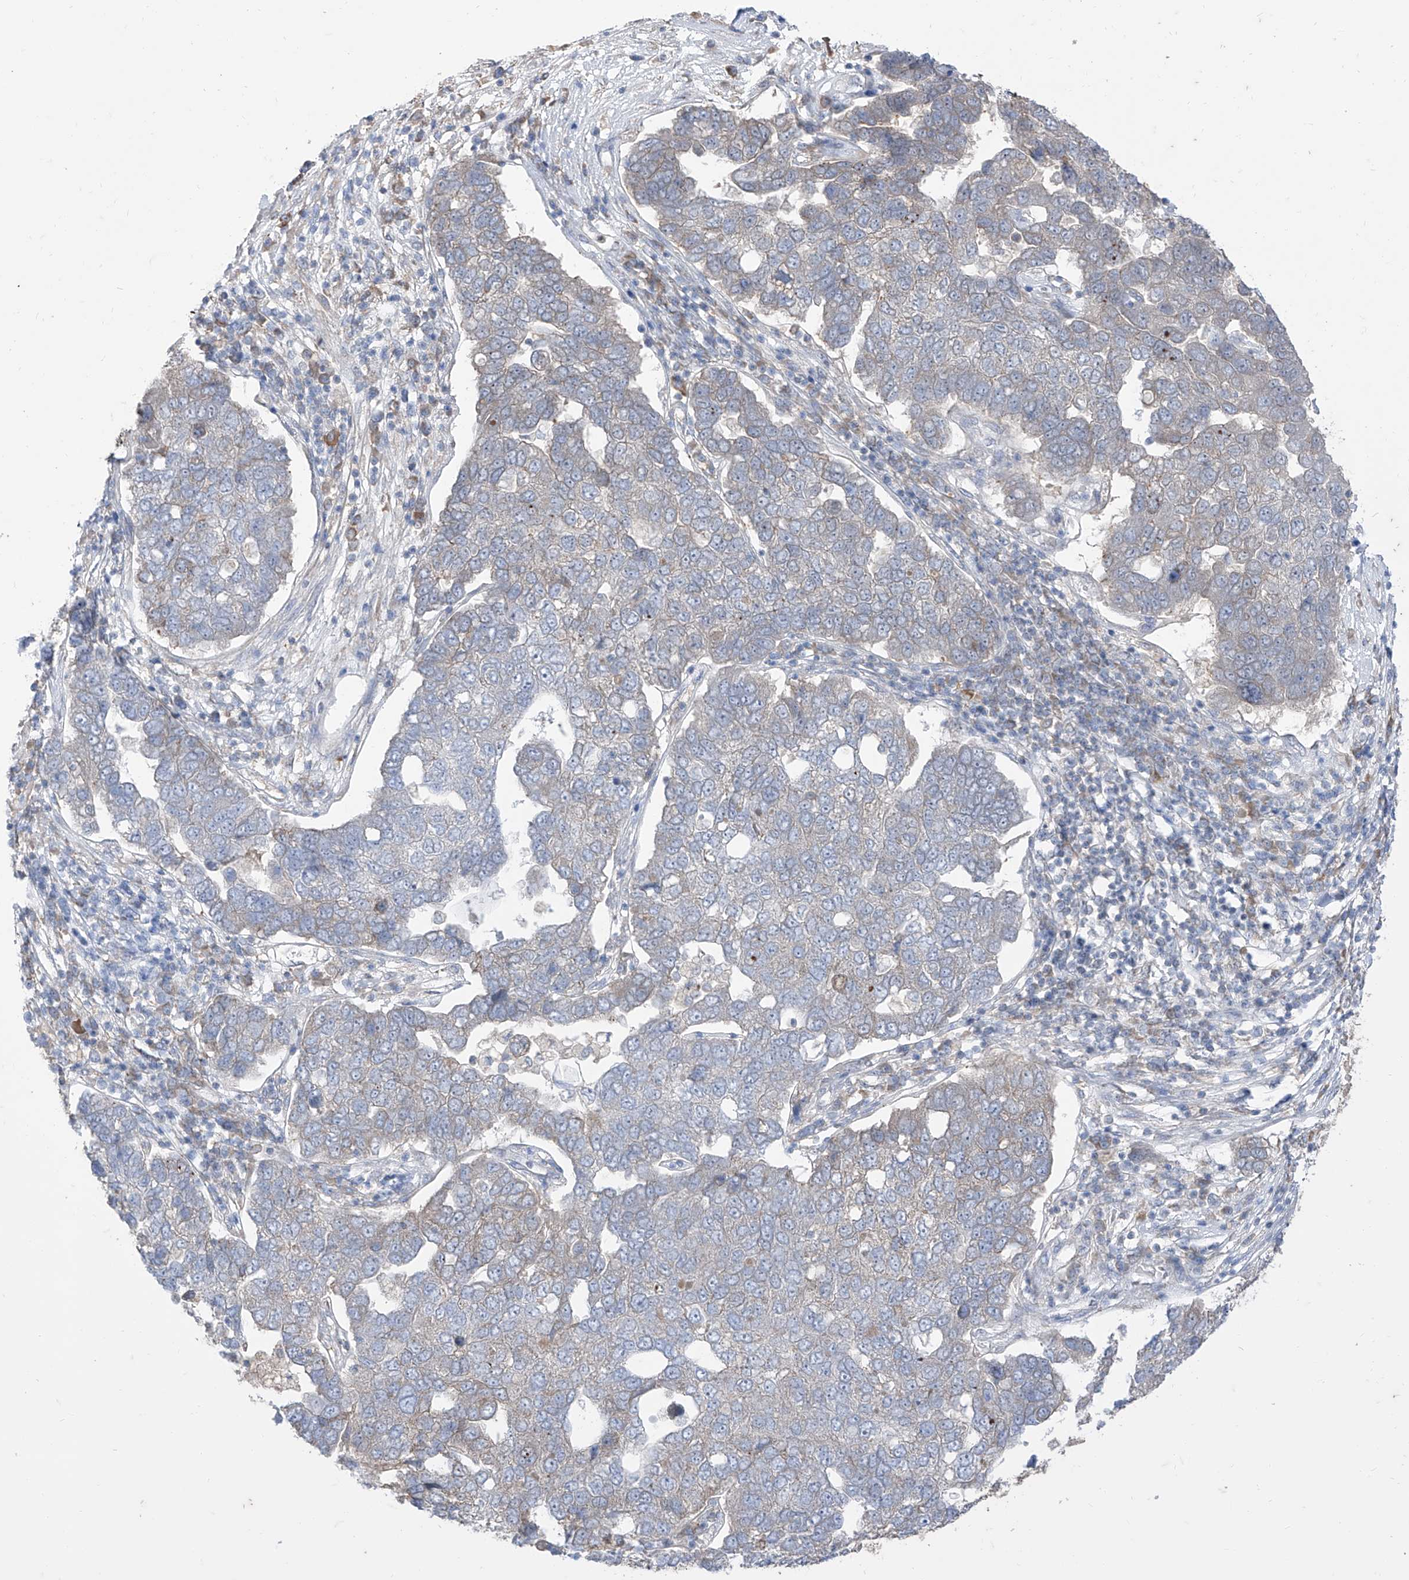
{"staining": {"intensity": "negative", "quantity": "none", "location": "none"}, "tissue": "pancreatic cancer", "cell_type": "Tumor cells", "image_type": "cancer", "snomed": [{"axis": "morphology", "description": "Adenocarcinoma, NOS"}, {"axis": "topography", "description": "Pancreas"}], "caption": "Human adenocarcinoma (pancreatic) stained for a protein using immunohistochemistry displays no expression in tumor cells.", "gene": "BROX", "patient": {"sex": "female", "age": 61}}